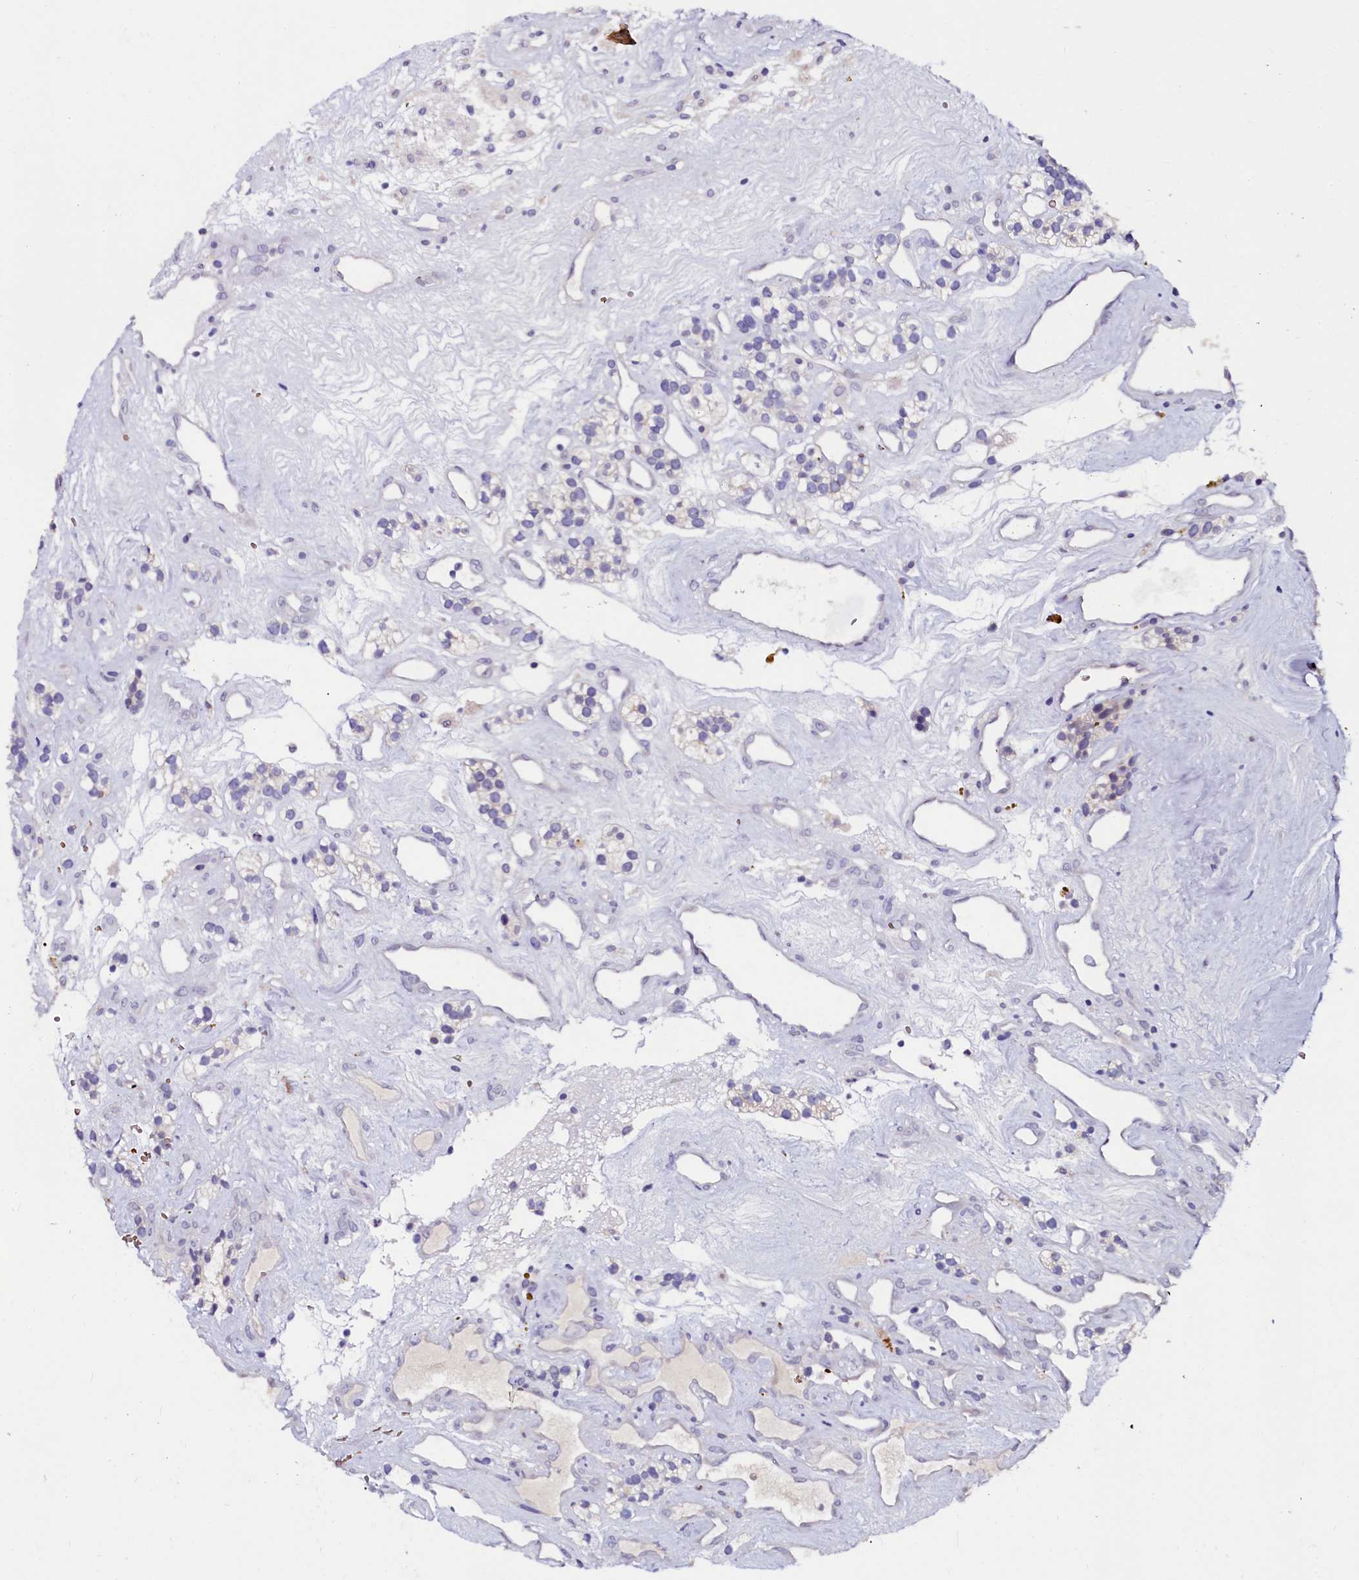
{"staining": {"intensity": "negative", "quantity": "none", "location": "none"}, "tissue": "renal cancer", "cell_type": "Tumor cells", "image_type": "cancer", "snomed": [{"axis": "morphology", "description": "Adenocarcinoma, NOS"}, {"axis": "topography", "description": "Kidney"}], "caption": "Photomicrograph shows no significant protein staining in tumor cells of renal cancer. Brightfield microscopy of immunohistochemistry stained with DAB (brown) and hematoxylin (blue), captured at high magnification.", "gene": "CTDSPL2", "patient": {"sex": "female", "age": 57}}